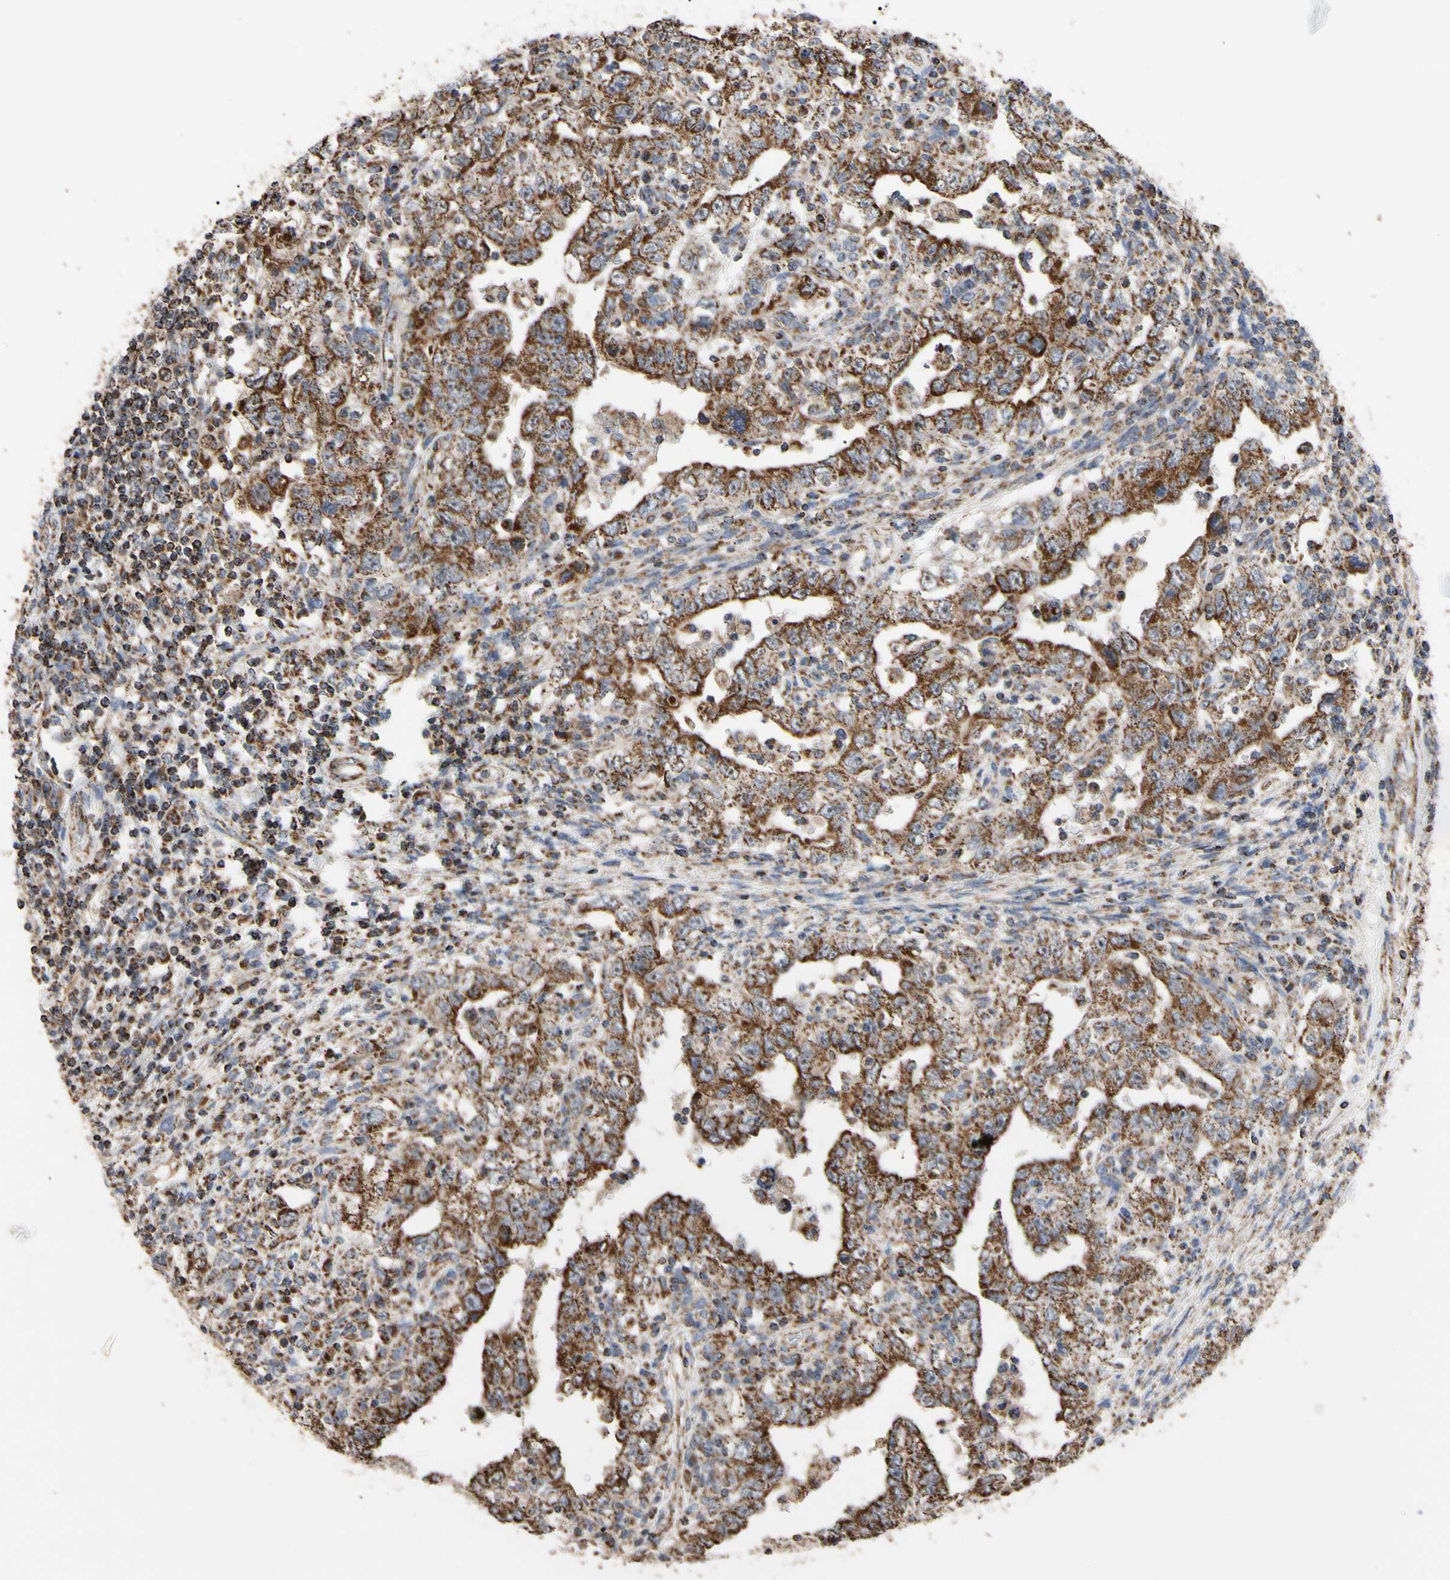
{"staining": {"intensity": "strong", "quantity": ">75%", "location": "cytoplasmic/membranous"}, "tissue": "testis cancer", "cell_type": "Tumor cells", "image_type": "cancer", "snomed": [{"axis": "morphology", "description": "Carcinoma, Embryonal, NOS"}, {"axis": "topography", "description": "Testis"}], "caption": "High-magnification brightfield microscopy of testis embryonal carcinoma stained with DAB (3,3'-diaminobenzidine) (brown) and counterstained with hematoxylin (blue). tumor cells exhibit strong cytoplasmic/membranous staining is present in approximately>75% of cells.", "gene": "FAM110B", "patient": {"sex": "male", "age": 26}}